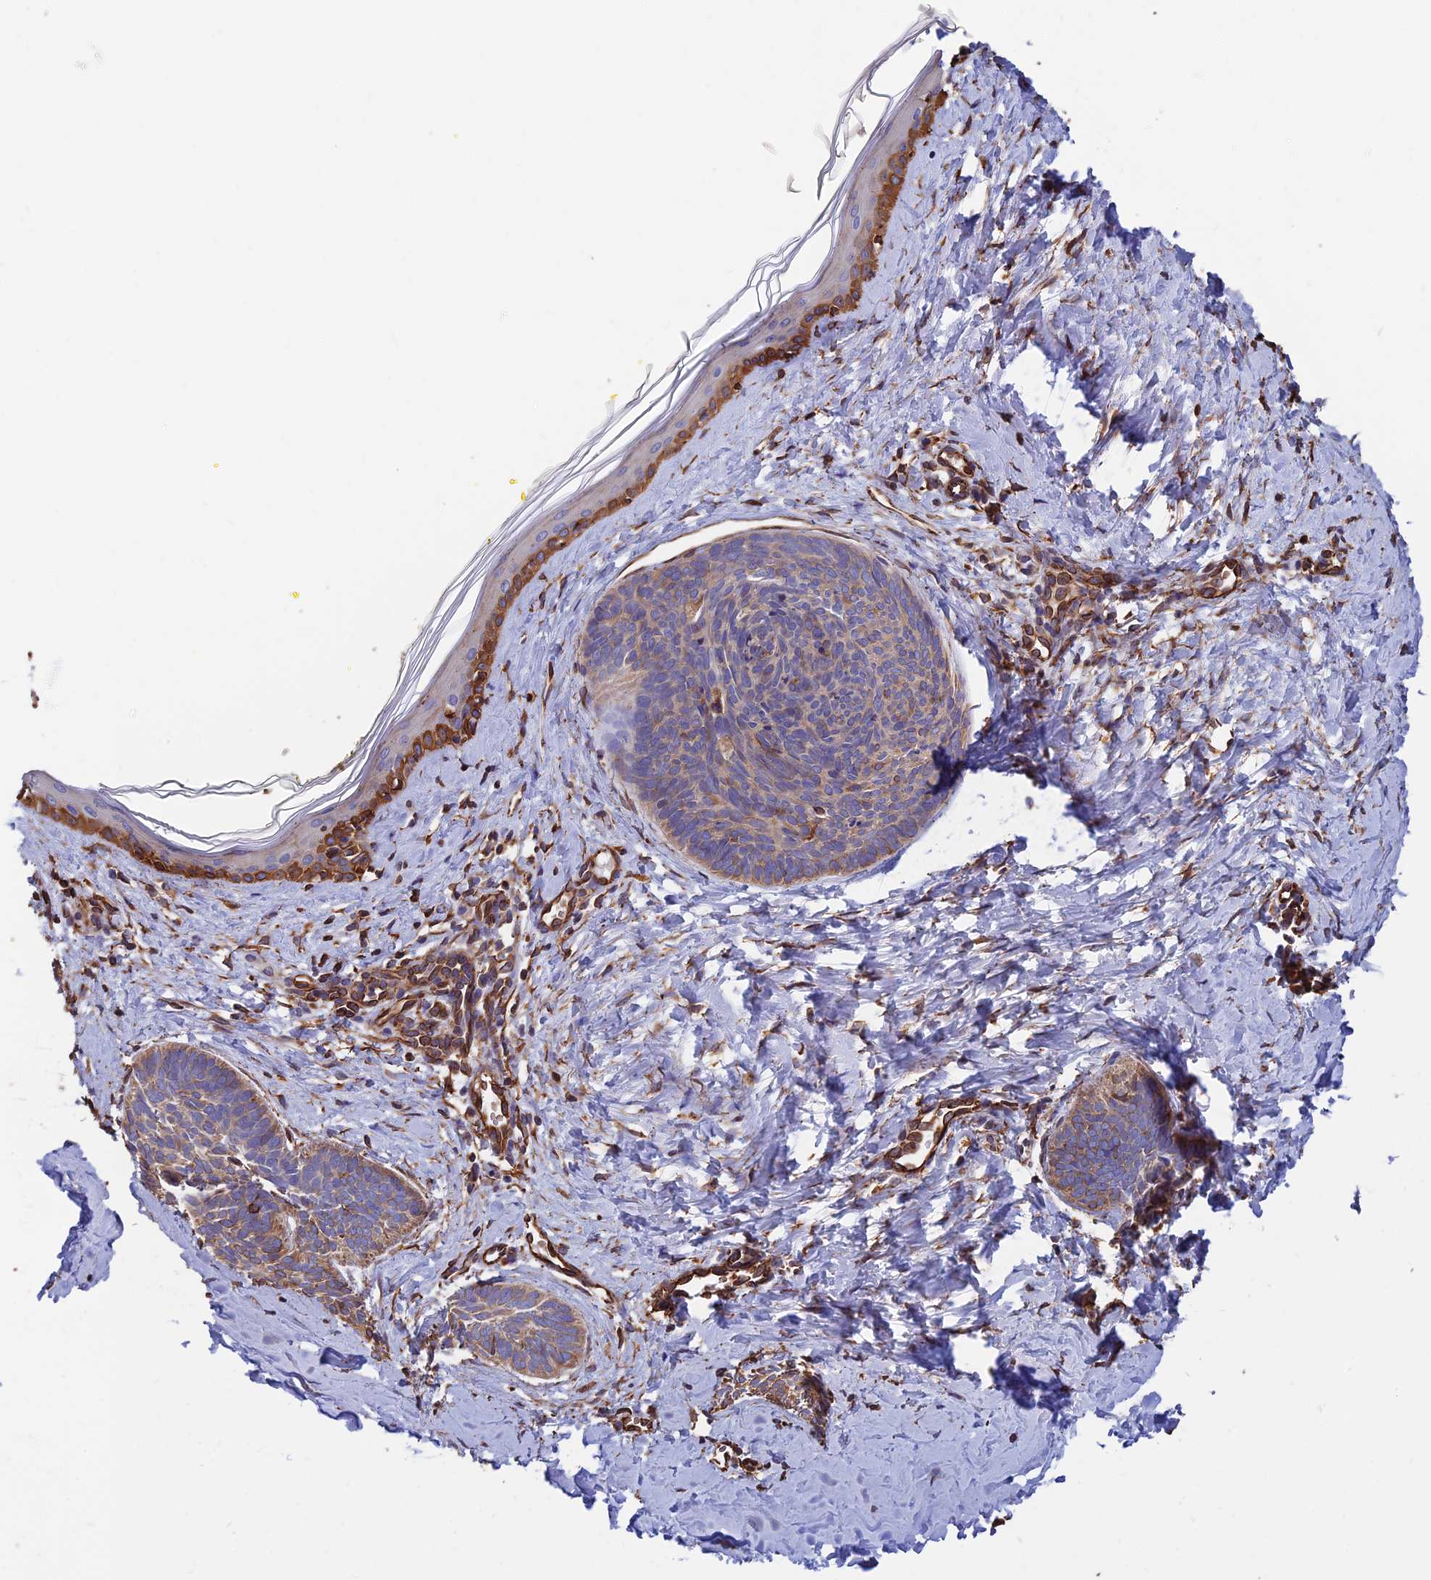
{"staining": {"intensity": "moderate", "quantity": "<25%", "location": "cytoplasmic/membranous"}, "tissue": "skin cancer", "cell_type": "Tumor cells", "image_type": "cancer", "snomed": [{"axis": "morphology", "description": "Basal cell carcinoma"}, {"axis": "topography", "description": "Skin"}], "caption": "Human skin basal cell carcinoma stained with a brown dye reveals moderate cytoplasmic/membranous positive staining in approximately <25% of tumor cells.", "gene": "CDK18", "patient": {"sex": "female", "age": 81}}